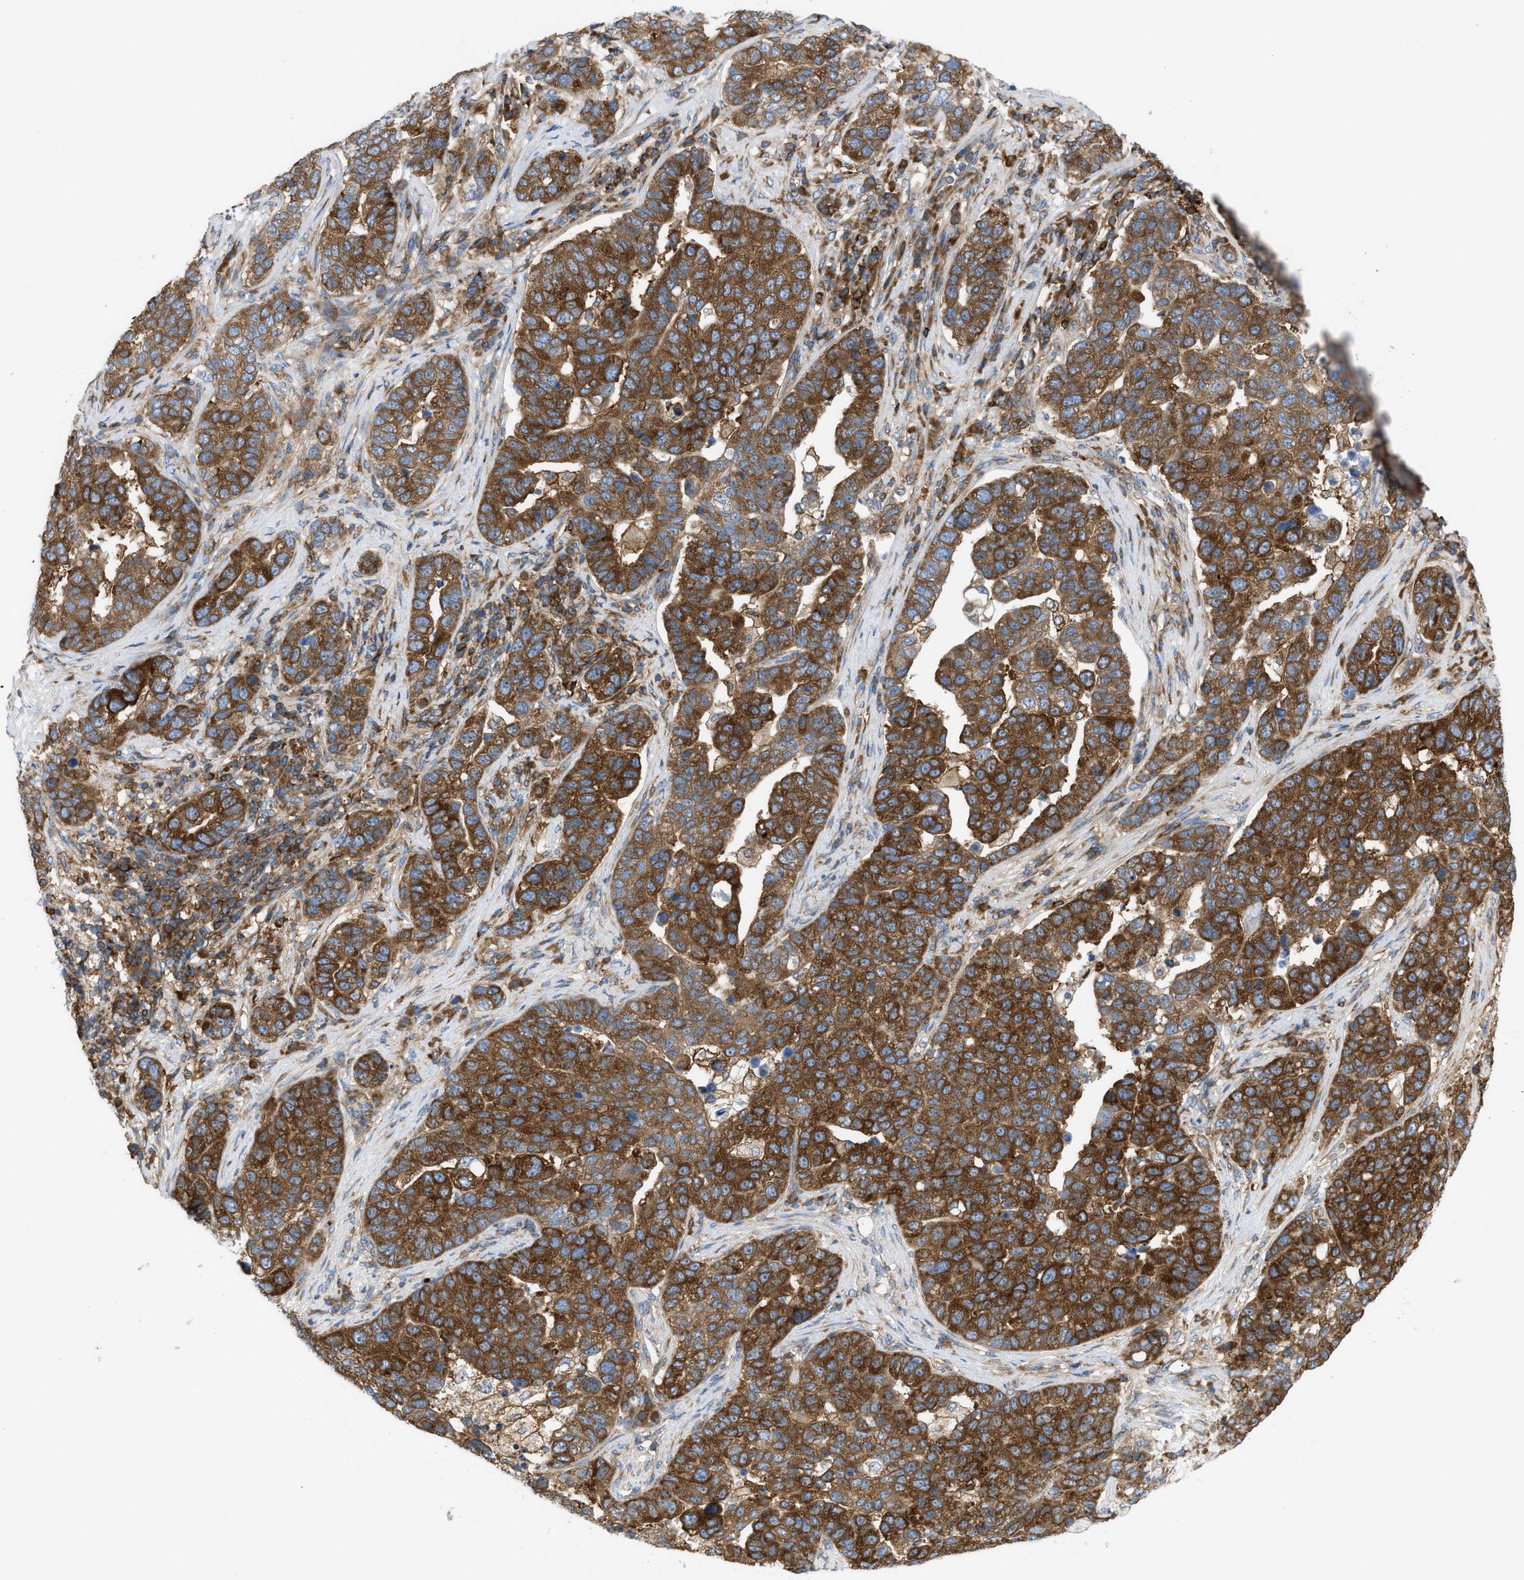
{"staining": {"intensity": "strong", "quantity": ">75%", "location": "cytoplasmic/membranous"}, "tissue": "pancreatic cancer", "cell_type": "Tumor cells", "image_type": "cancer", "snomed": [{"axis": "morphology", "description": "Adenocarcinoma, NOS"}, {"axis": "topography", "description": "Pancreas"}], "caption": "Immunohistochemistry histopathology image of human adenocarcinoma (pancreatic) stained for a protein (brown), which shows high levels of strong cytoplasmic/membranous staining in about >75% of tumor cells.", "gene": "GPAT4", "patient": {"sex": "female", "age": 61}}